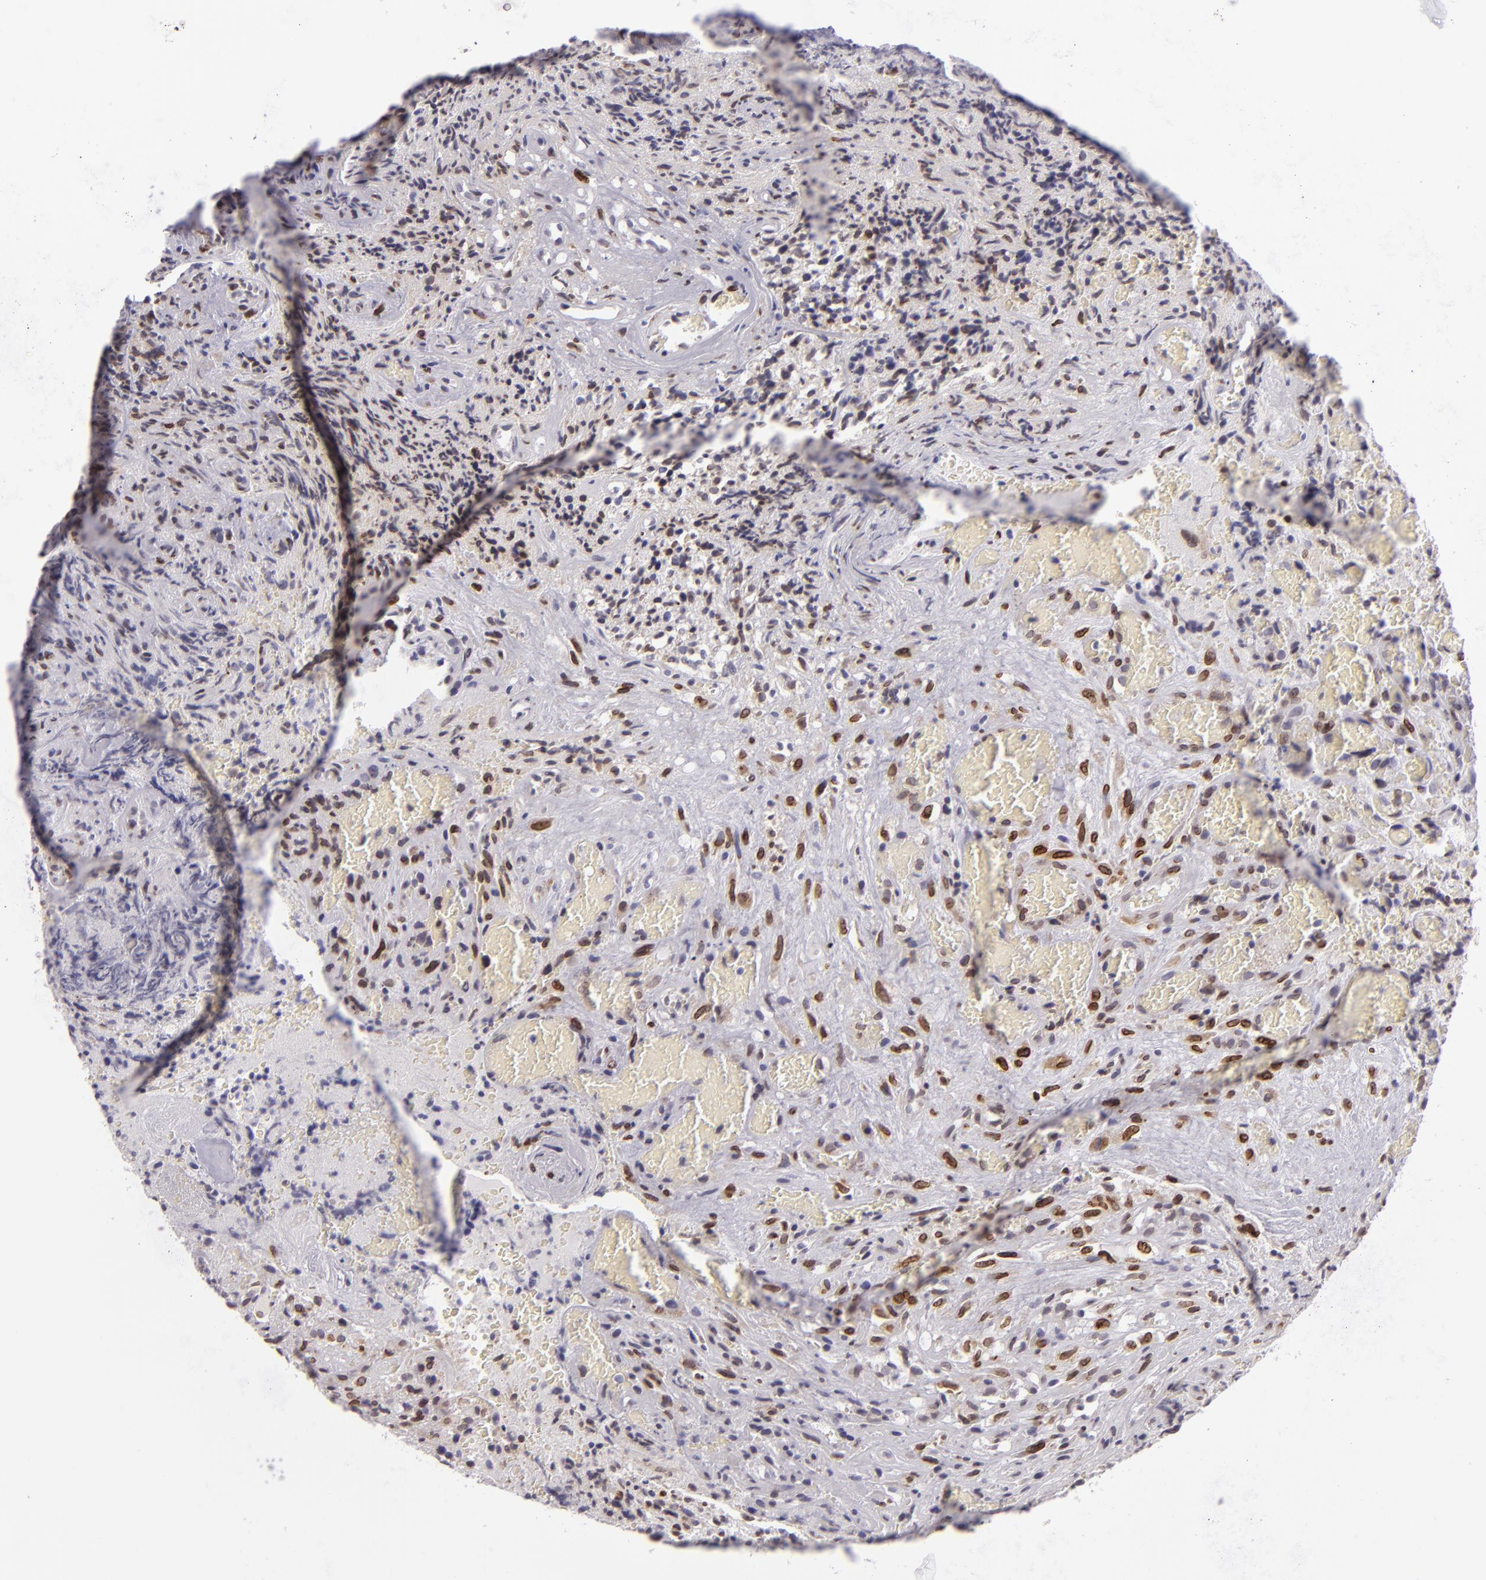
{"staining": {"intensity": "negative", "quantity": "none", "location": "none"}, "tissue": "glioma", "cell_type": "Tumor cells", "image_type": "cancer", "snomed": [{"axis": "morphology", "description": "Glioma, malignant, High grade"}, {"axis": "topography", "description": "Brain"}], "caption": "Immunohistochemistry micrograph of neoplastic tissue: malignant glioma (high-grade) stained with DAB displays no significant protein staining in tumor cells.", "gene": "EMD", "patient": {"sex": "male", "age": 36}}